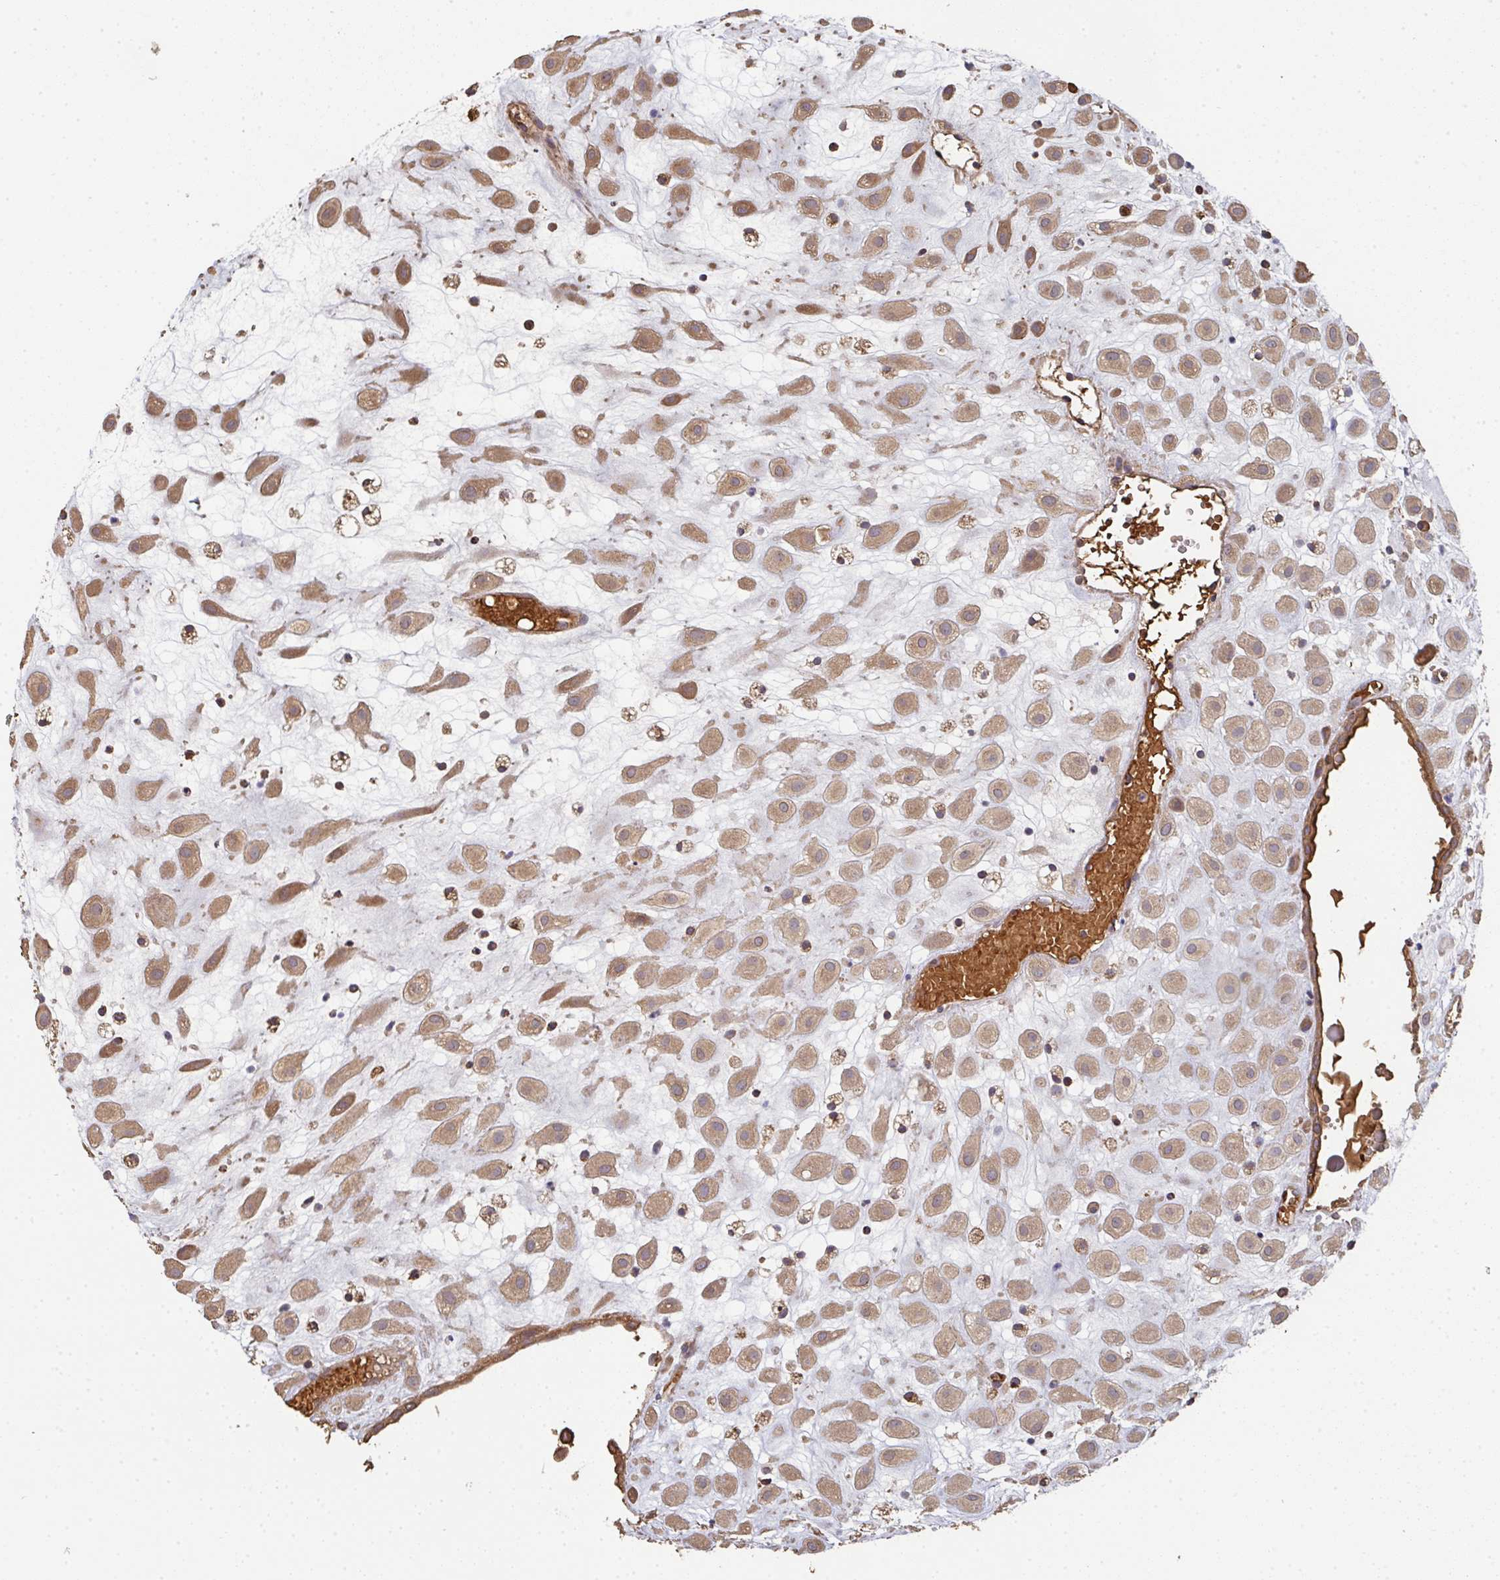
{"staining": {"intensity": "moderate", "quantity": ">75%", "location": "cytoplasmic/membranous"}, "tissue": "placenta", "cell_type": "Decidual cells", "image_type": "normal", "snomed": [{"axis": "morphology", "description": "Normal tissue, NOS"}, {"axis": "topography", "description": "Placenta"}], "caption": "Immunohistochemical staining of unremarkable human placenta demonstrates medium levels of moderate cytoplasmic/membranous expression in approximately >75% of decidual cells.", "gene": "POLG", "patient": {"sex": "female", "age": 24}}